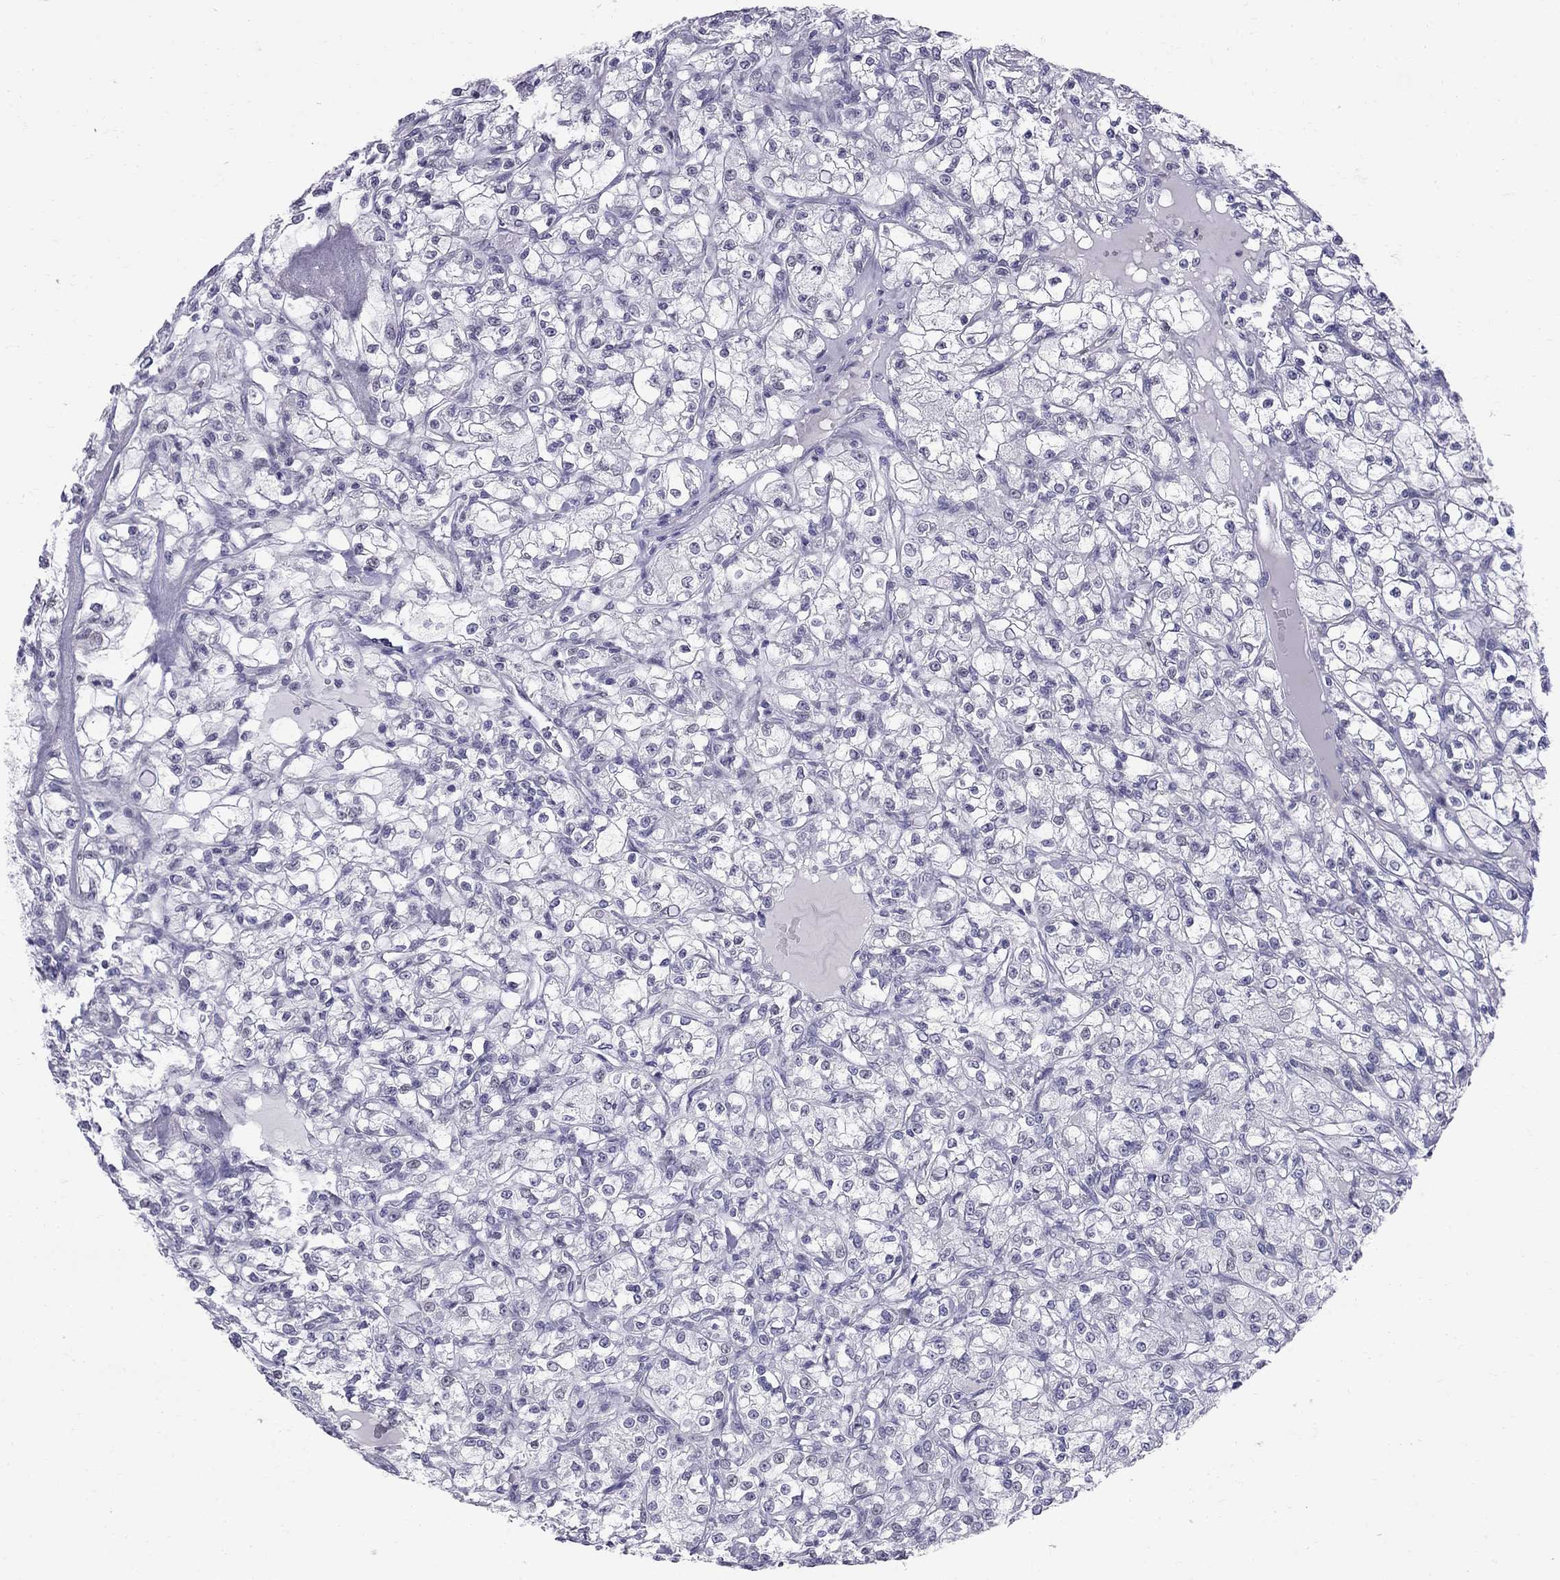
{"staining": {"intensity": "negative", "quantity": "none", "location": "none"}, "tissue": "renal cancer", "cell_type": "Tumor cells", "image_type": "cancer", "snomed": [{"axis": "morphology", "description": "Adenocarcinoma, NOS"}, {"axis": "topography", "description": "Kidney"}], "caption": "This is a image of immunohistochemistry staining of renal cancer (adenocarcinoma), which shows no staining in tumor cells.", "gene": "MUC15", "patient": {"sex": "female", "age": 59}}